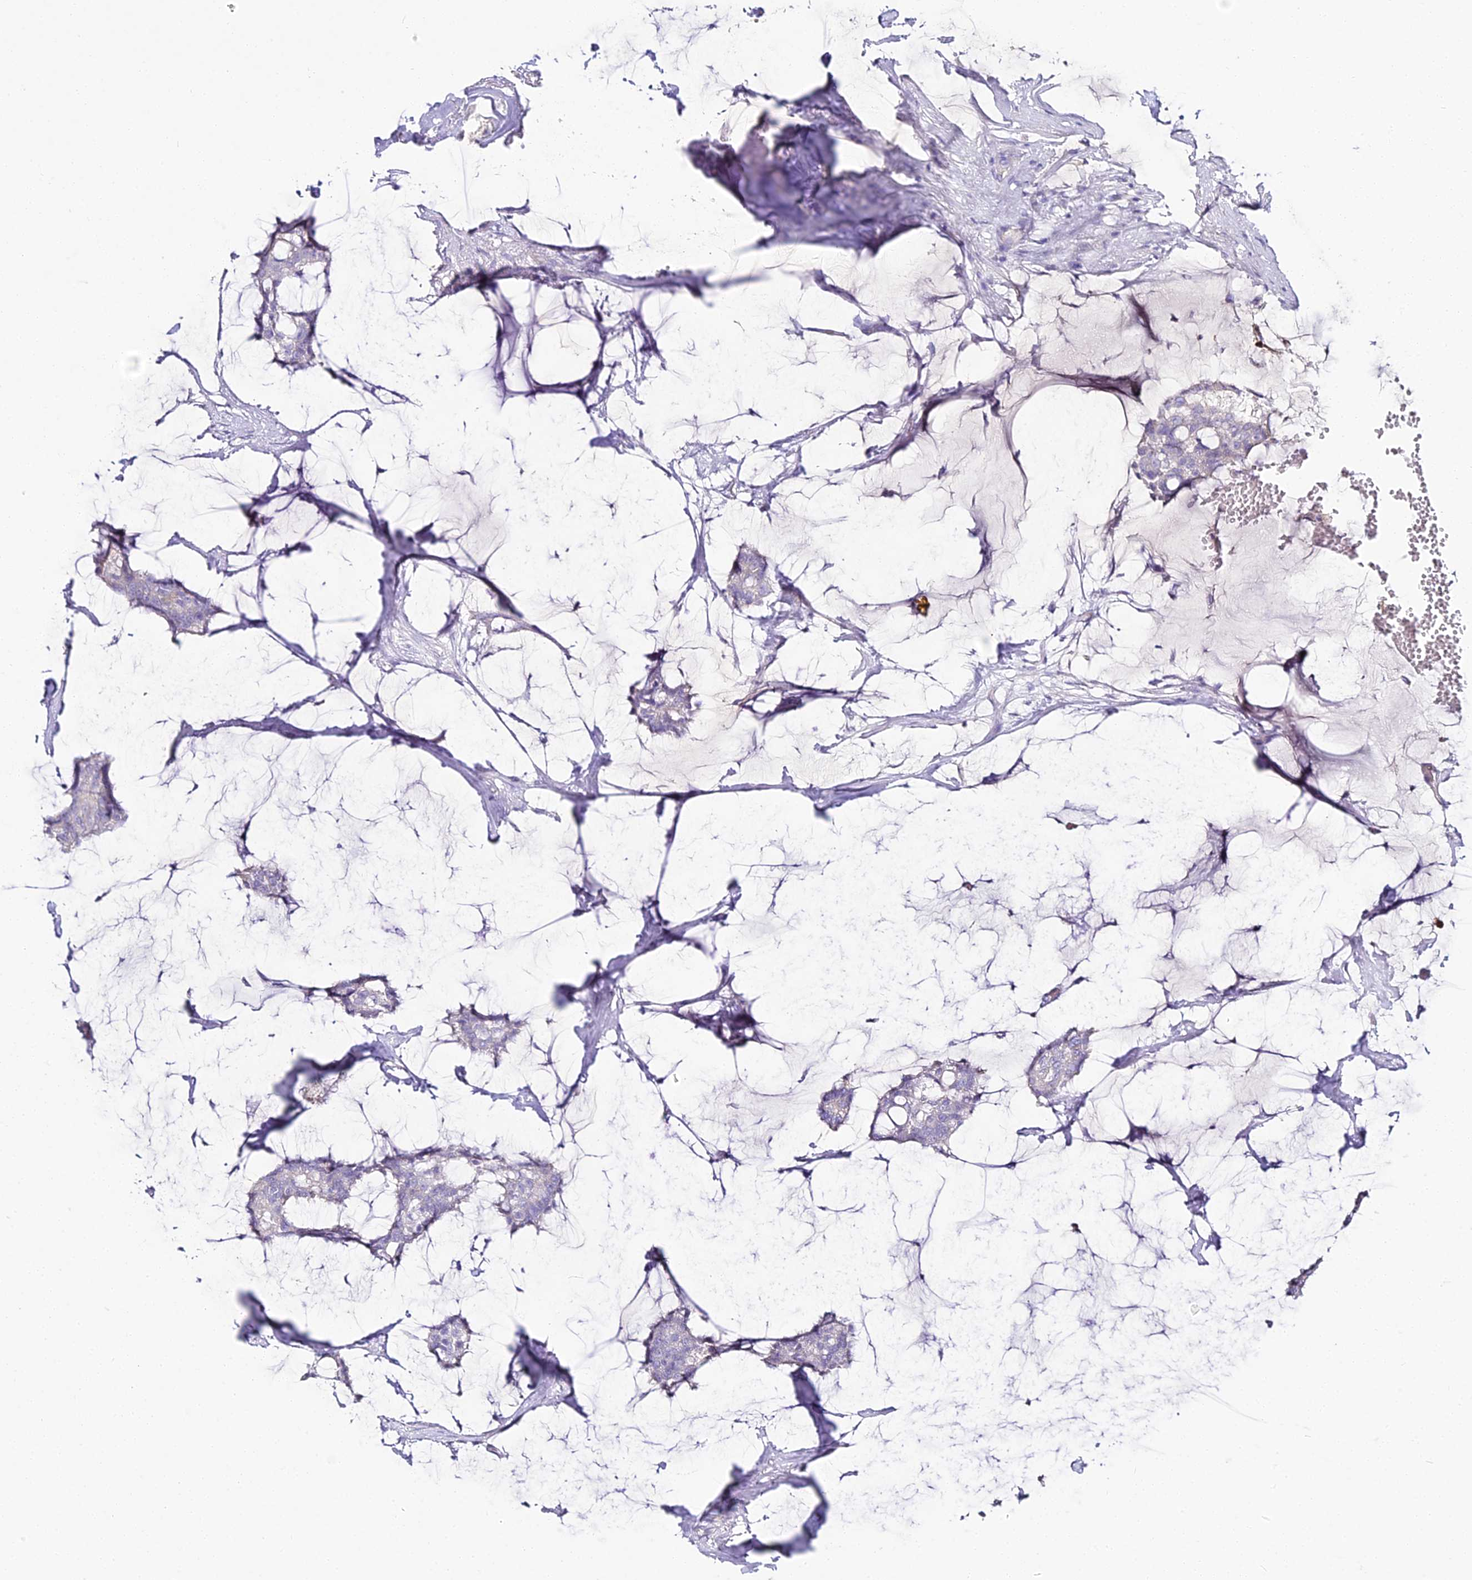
{"staining": {"intensity": "negative", "quantity": "none", "location": "none"}, "tissue": "breast cancer", "cell_type": "Tumor cells", "image_type": "cancer", "snomed": [{"axis": "morphology", "description": "Duct carcinoma"}, {"axis": "topography", "description": "Breast"}], "caption": "High power microscopy photomicrograph of an IHC micrograph of breast cancer, revealing no significant expression in tumor cells.", "gene": "ALPG", "patient": {"sex": "female", "age": 93}}